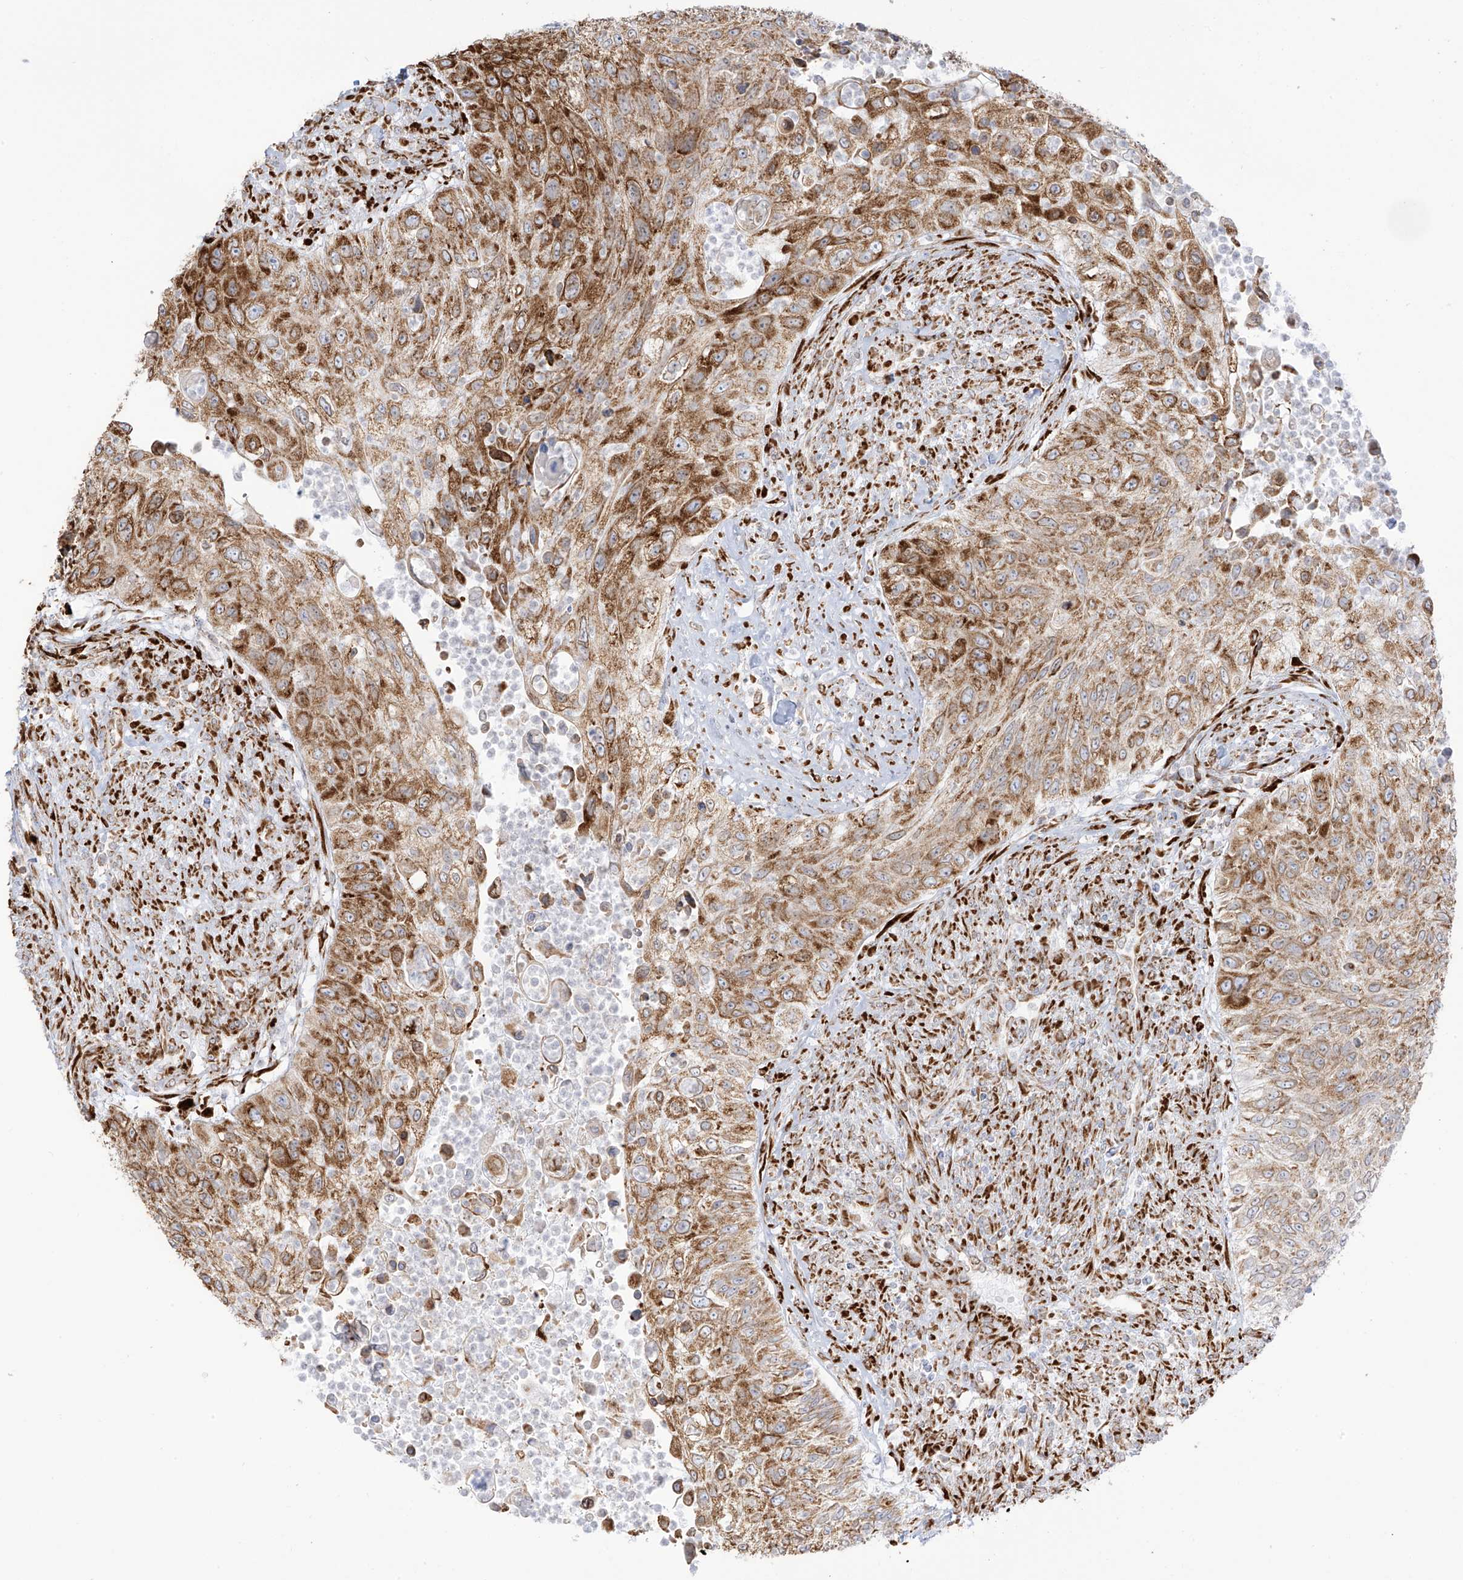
{"staining": {"intensity": "moderate", "quantity": ">75%", "location": "cytoplasmic/membranous"}, "tissue": "urothelial cancer", "cell_type": "Tumor cells", "image_type": "cancer", "snomed": [{"axis": "morphology", "description": "Urothelial carcinoma, High grade"}, {"axis": "topography", "description": "Urinary bladder"}], "caption": "Brown immunohistochemical staining in high-grade urothelial carcinoma shows moderate cytoplasmic/membranous expression in about >75% of tumor cells.", "gene": "LRRC59", "patient": {"sex": "female", "age": 60}}